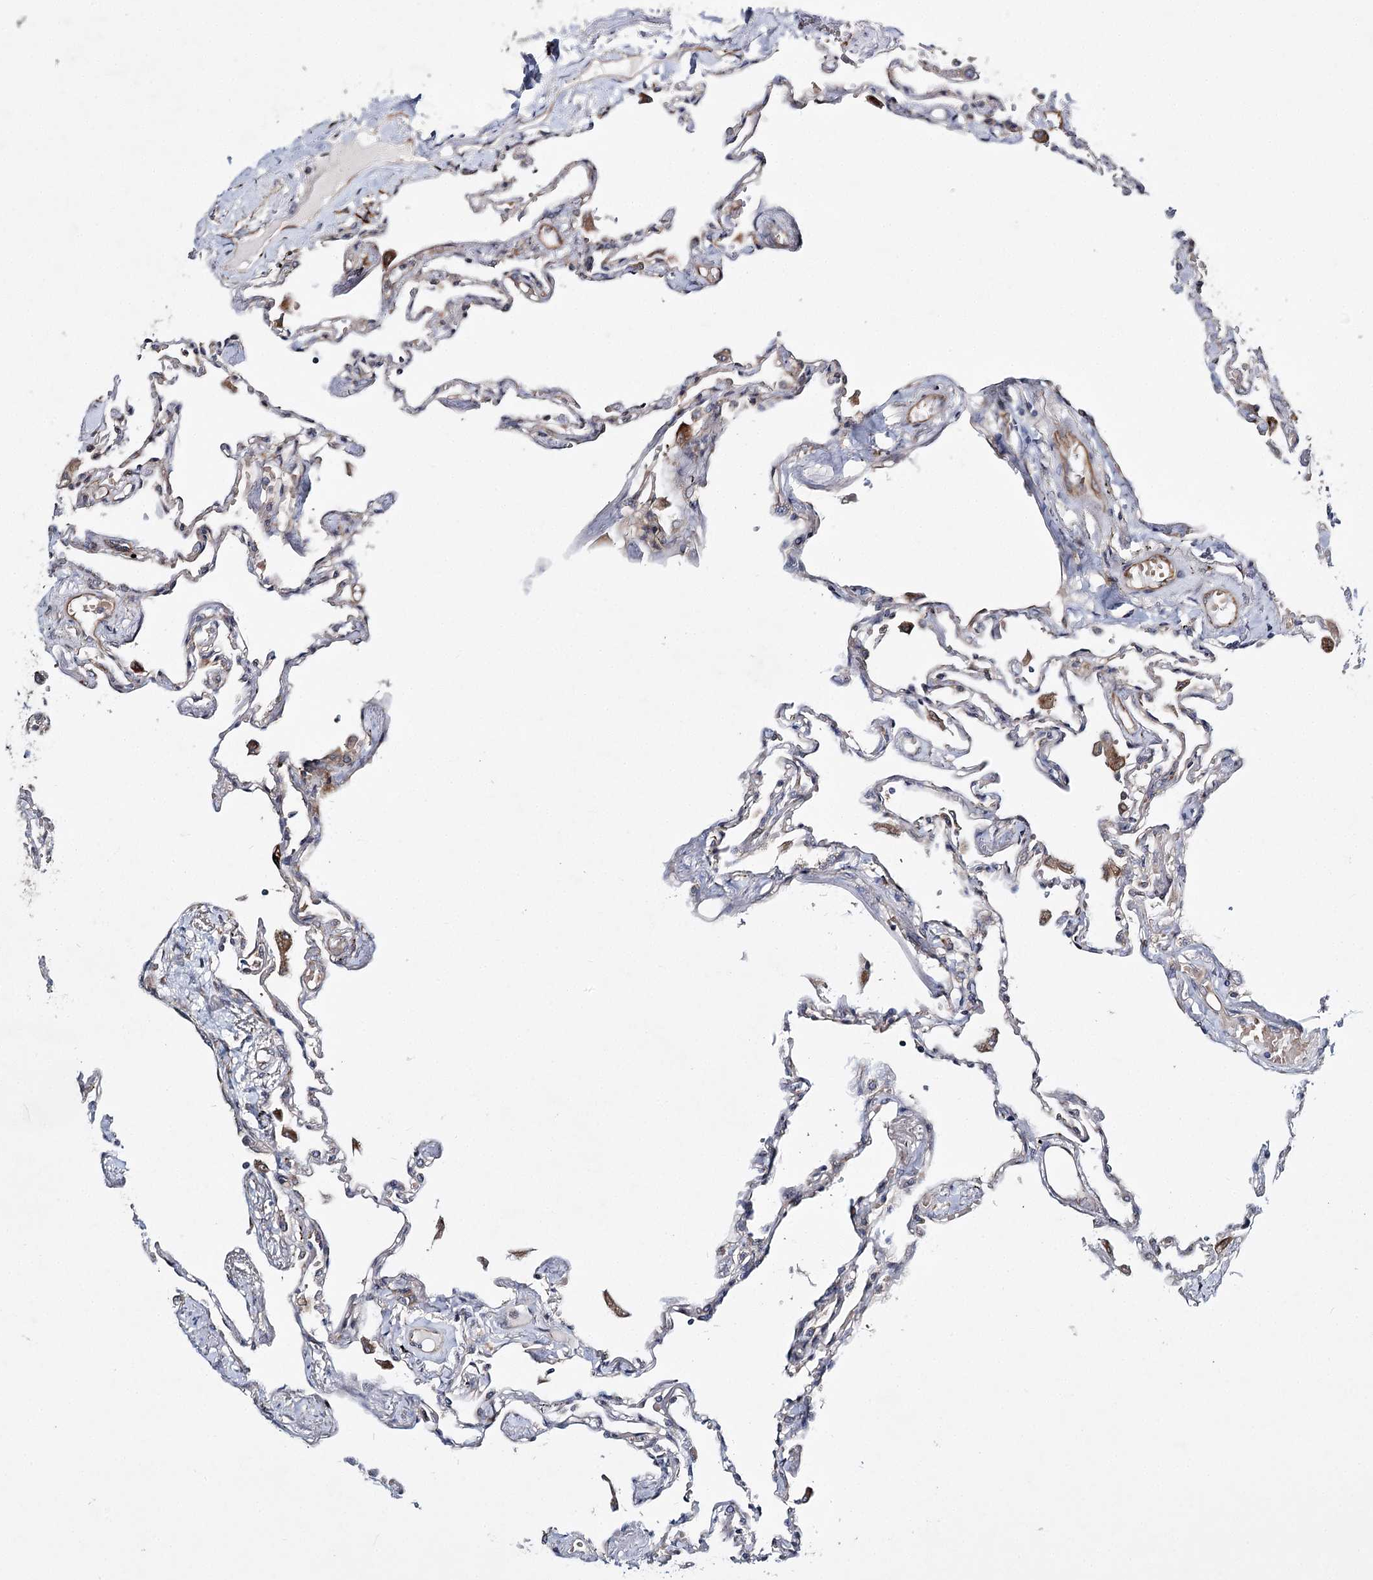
{"staining": {"intensity": "moderate", "quantity": "<25%", "location": "cytoplasmic/membranous"}, "tissue": "lung", "cell_type": "Alveolar cells", "image_type": "normal", "snomed": [{"axis": "morphology", "description": "Normal tissue, NOS"}, {"axis": "topography", "description": "Lung"}], "caption": "Lung stained with immunohistochemistry (IHC) exhibits moderate cytoplasmic/membranous expression in about <25% of alveolar cells. Using DAB (brown) and hematoxylin (blue) stains, captured at high magnification using brightfield microscopy.", "gene": "DPEP2", "patient": {"sex": "female", "age": 67}}